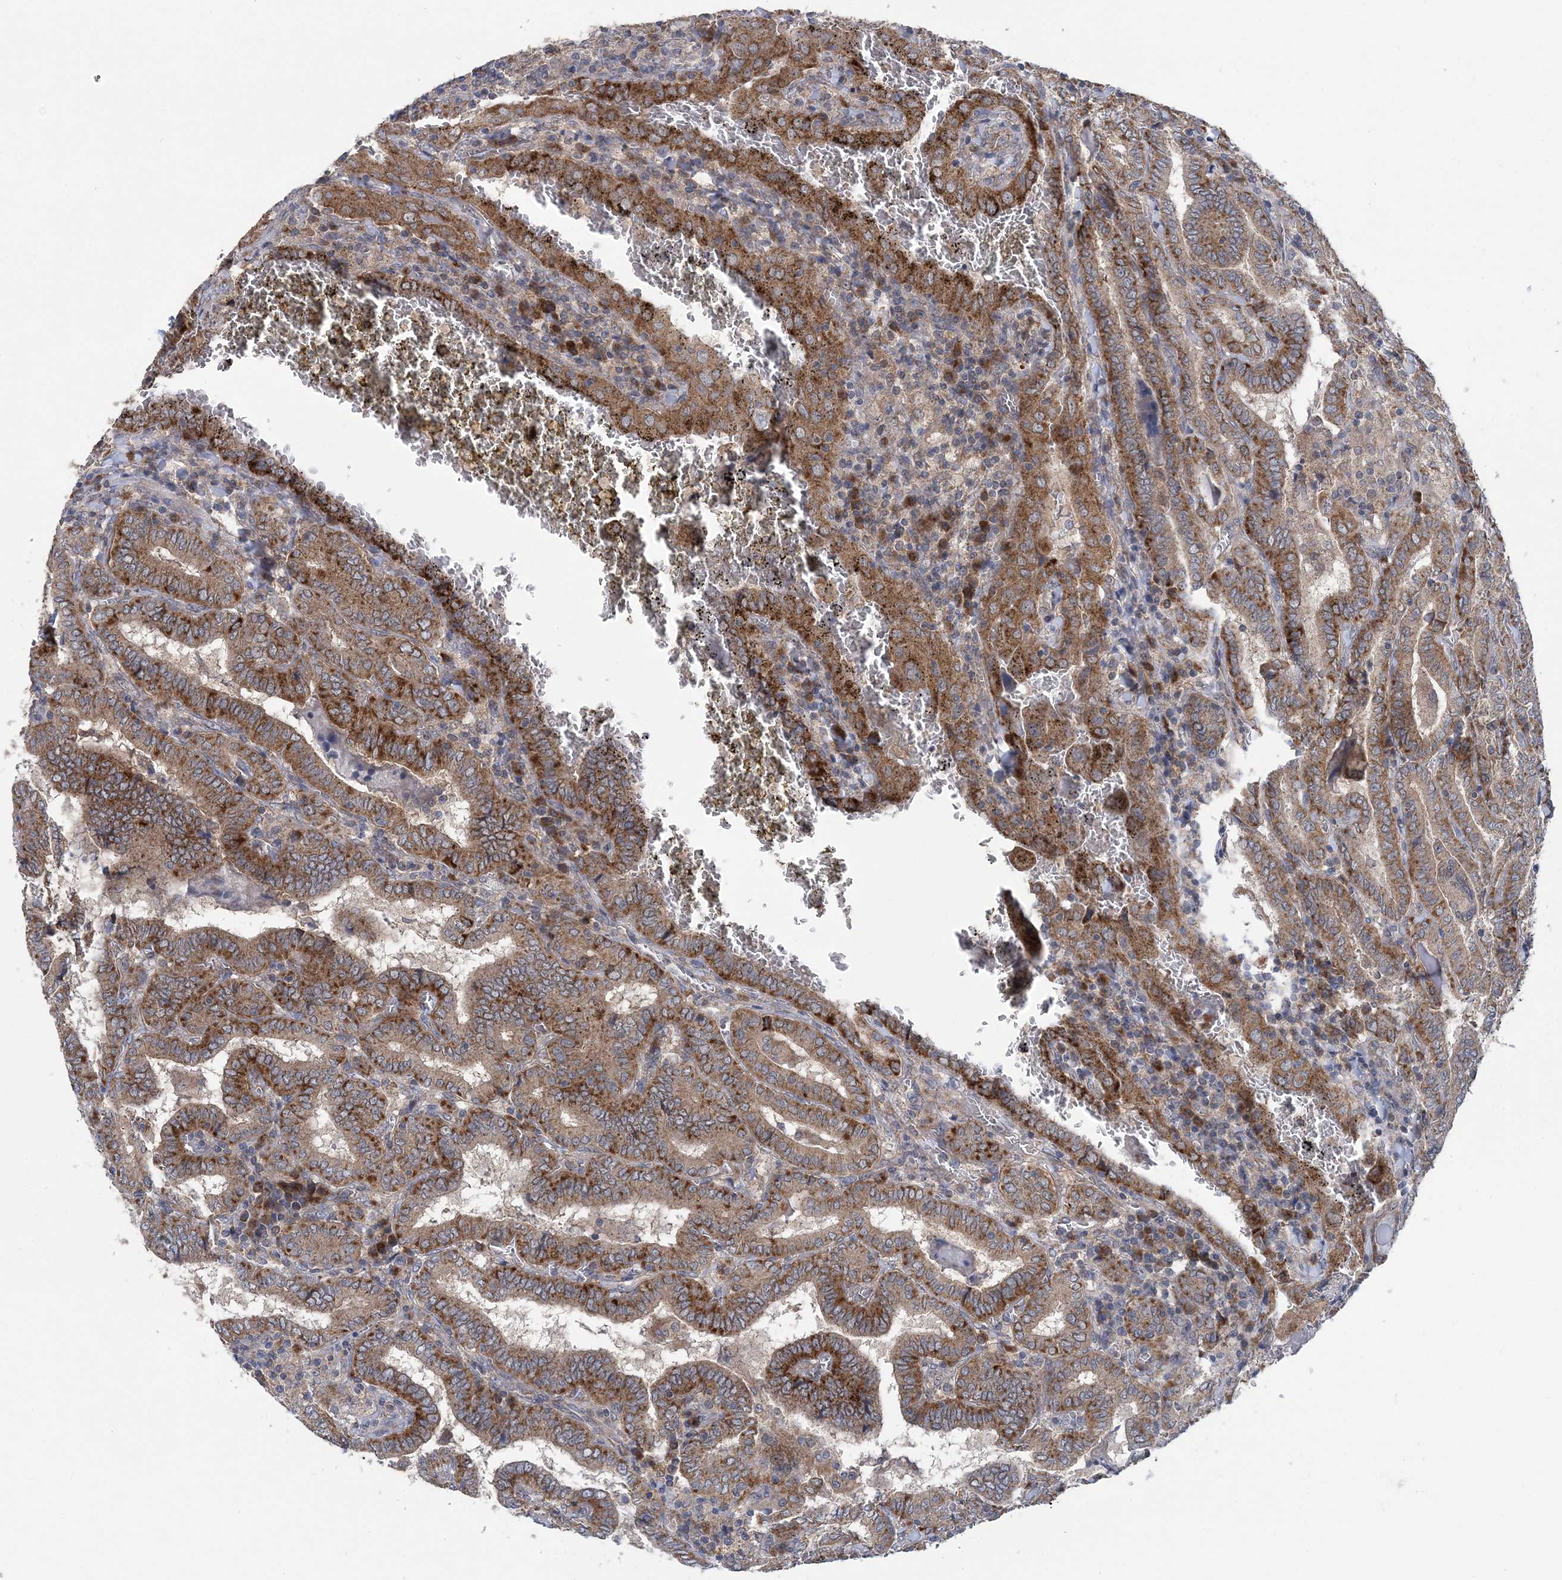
{"staining": {"intensity": "strong", "quantity": ">75%", "location": "cytoplasmic/membranous"}, "tissue": "thyroid cancer", "cell_type": "Tumor cells", "image_type": "cancer", "snomed": [{"axis": "morphology", "description": "Papillary adenocarcinoma, NOS"}, {"axis": "topography", "description": "Thyroid gland"}], "caption": "Immunohistochemical staining of thyroid cancer reveals high levels of strong cytoplasmic/membranous positivity in about >75% of tumor cells.", "gene": "COPE", "patient": {"sex": "female", "age": 72}}